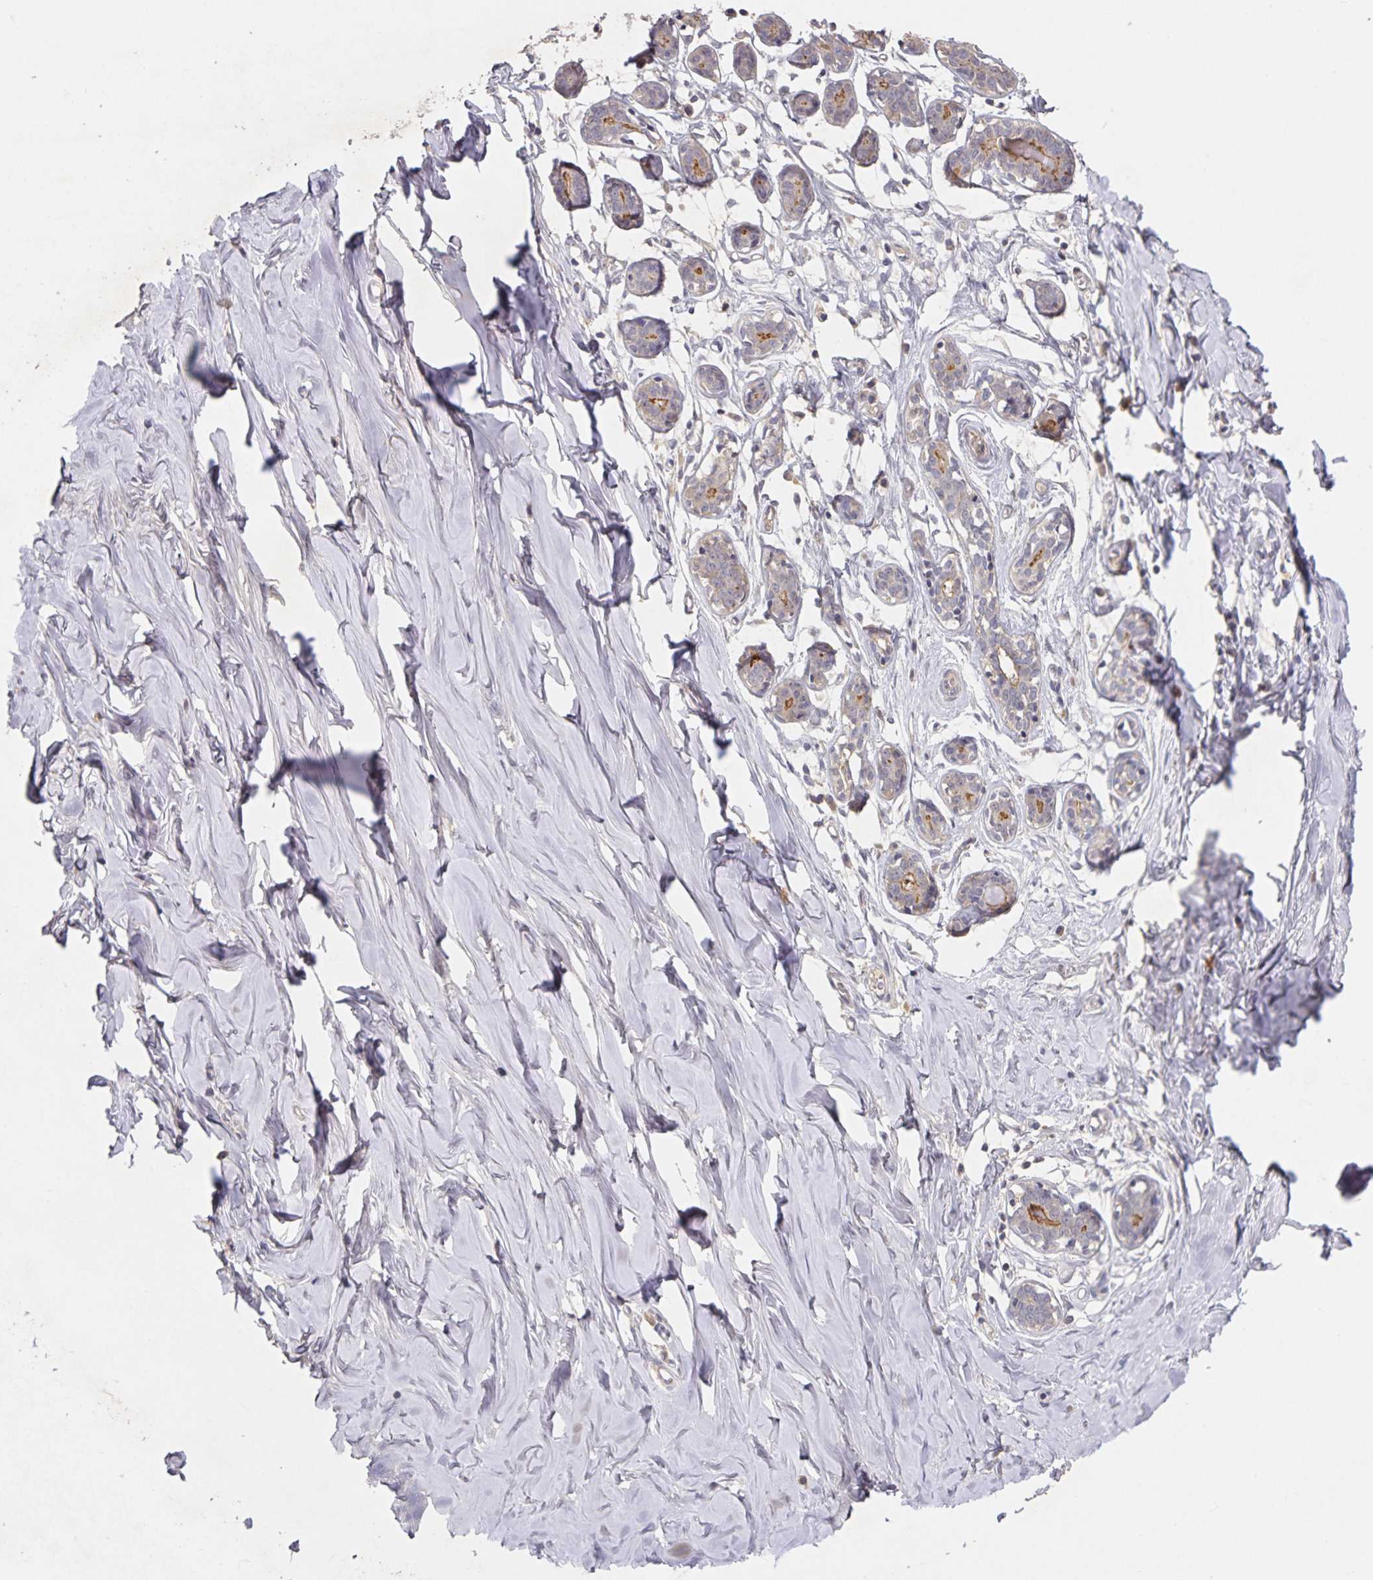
{"staining": {"intensity": "negative", "quantity": "none", "location": "none"}, "tissue": "breast", "cell_type": "Adipocytes", "image_type": "normal", "snomed": [{"axis": "morphology", "description": "Normal tissue, NOS"}, {"axis": "topography", "description": "Breast"}], "caption": "DAB (3,3'-diaminobenzidine) immunohistochemical staining of unremarkable breast demonstrates no significant expression in adipocytes. Brightfield microscopy of immunohistochemistry stained with DAB (3,3'-diaminobenzidine) (brown) and hematoxylin (blue), captured at high magnification.", "gene": "HEPN1", "patient": {"sex": "female", "age": 27}}